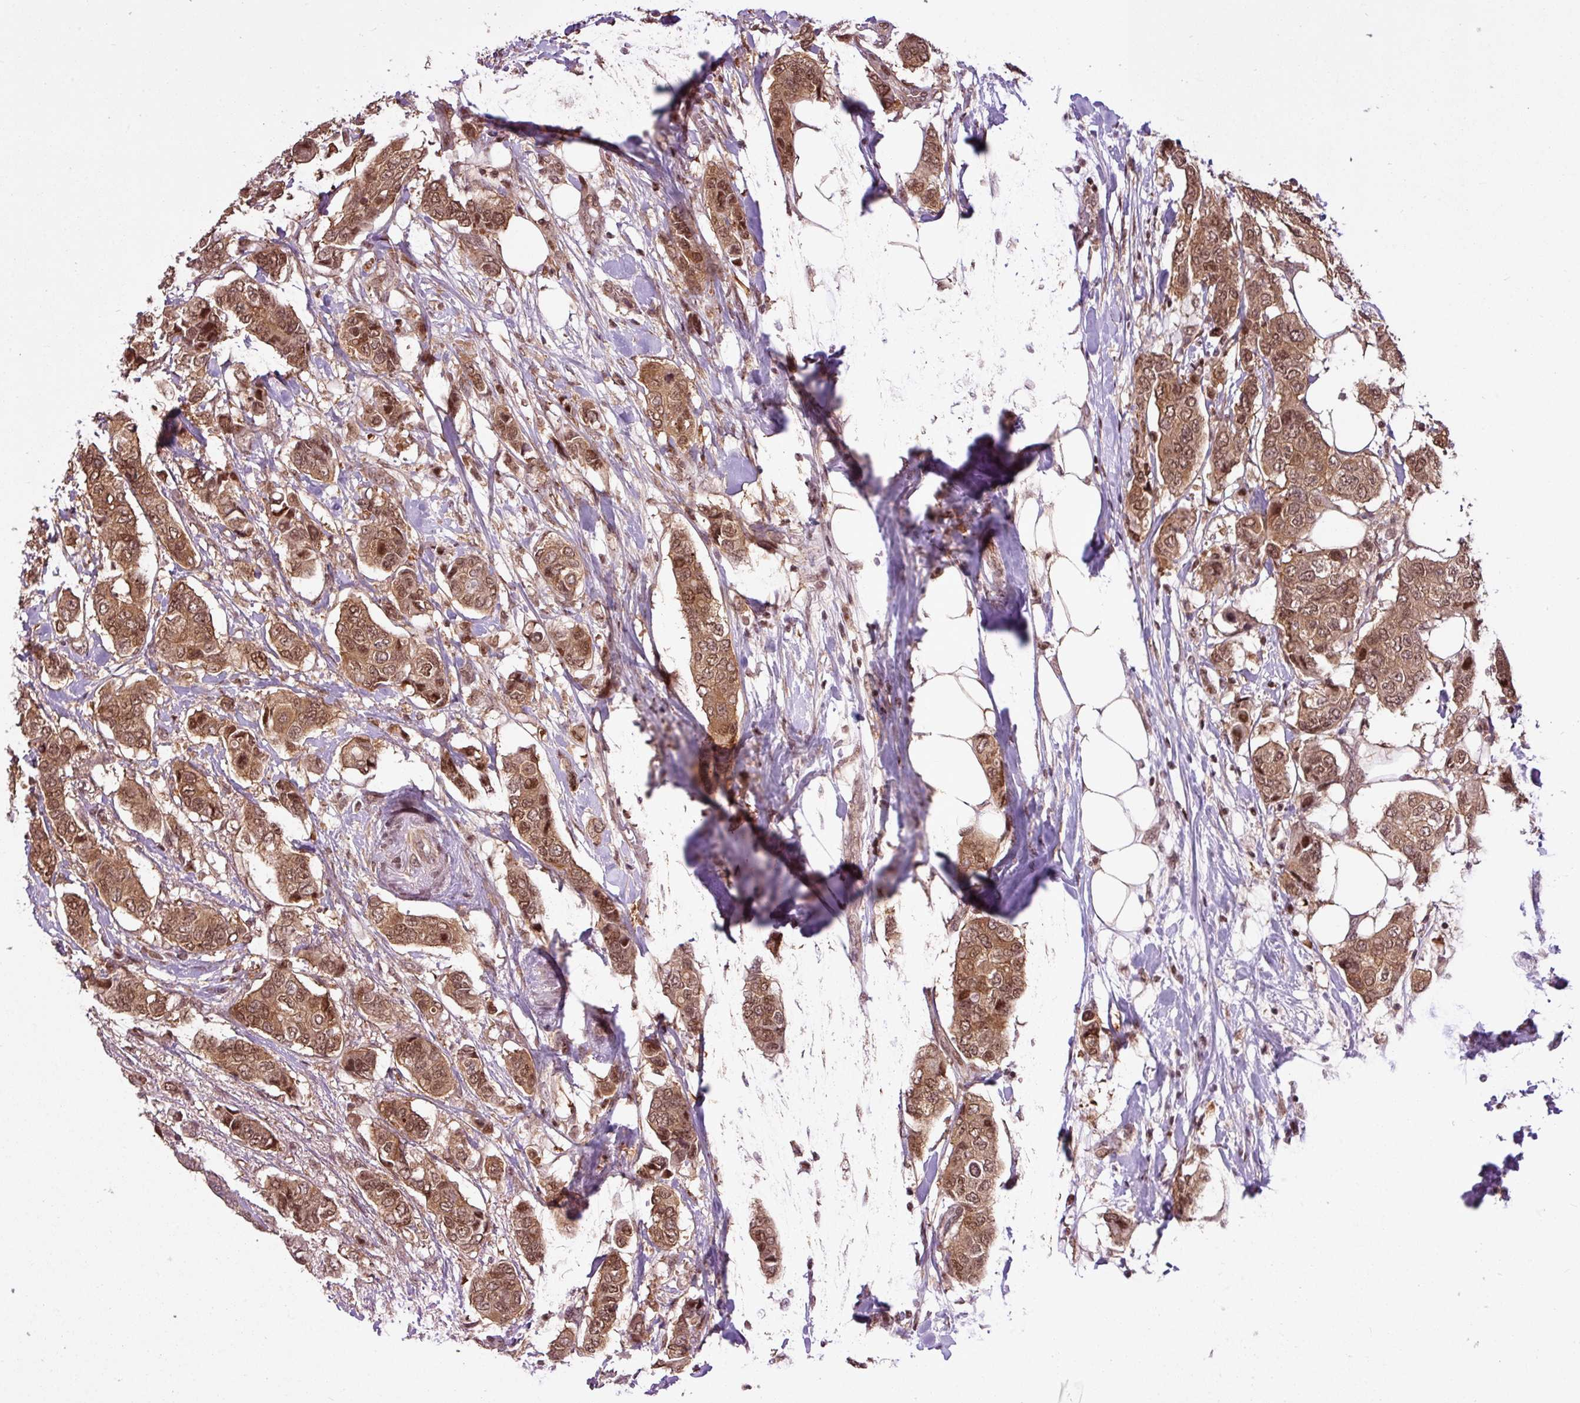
{"staining": {"intensity": "moderate", "quantity": ">75%", "location": "cytoplasmic/membranous,nuclear"}, "tissue": "breast cancer", "cell_type": "Tumor cells", "image_type": "cancer", "snomed": [{"axis": "morphology", "description": "Lobular carcinoma"}, {"axis": "topography", "description": "Breast"}], "caption": "The histopathology image reveals a brown stain indicating the presence of a protein in the cytoplasmic/membranous and nuclear of tumor cells in breast cancer. The staining was performed using DAB (3,3'-diaminobenzidine) to visualize the protein expression in brown, while the nuclei were stained in blue with hematoxylin (Magnification: 20x).", "gene": "ITPKC", "patient": {"sex": "female", "age": 51}}